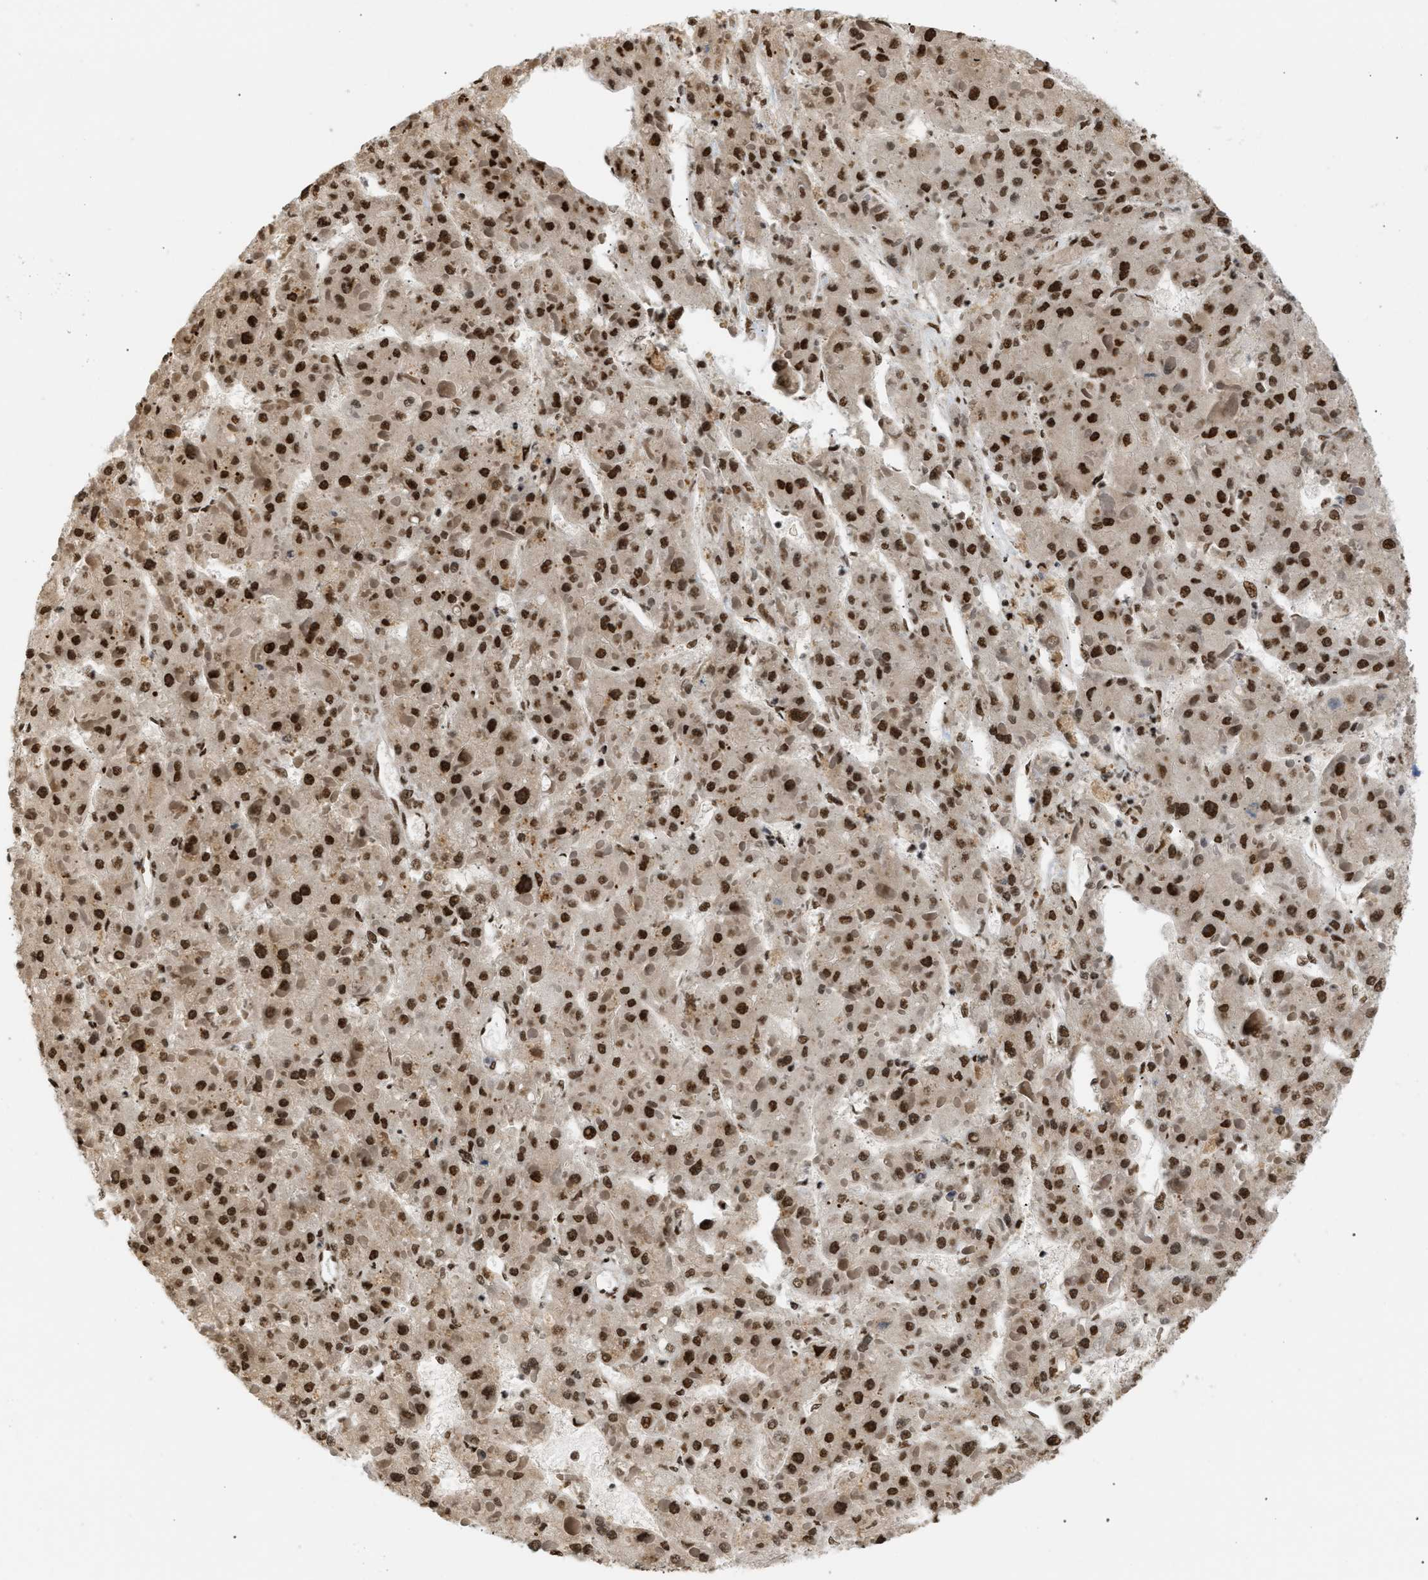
{"staining": {"intensity": "strong", "quantity": ">75%", "location": "nuclear"}, "tissue": "liver cancer", "cell_type": "Tumor cells", "image_type": "cancer", "snomed": [{"axis": "morphology", "description": "Carcinoma, Hepatocellular, NOS"}, {"axis": "topography", "description": "Liver"}], "caption": "Hepatocellular carcinoma (liver) tissue displays strong nuclear staining in approximately >75% of tumor cells, visualized by immunohistochemistry.", "gene": "RBM5", "patient": {"sex": "female", "age": 73}}